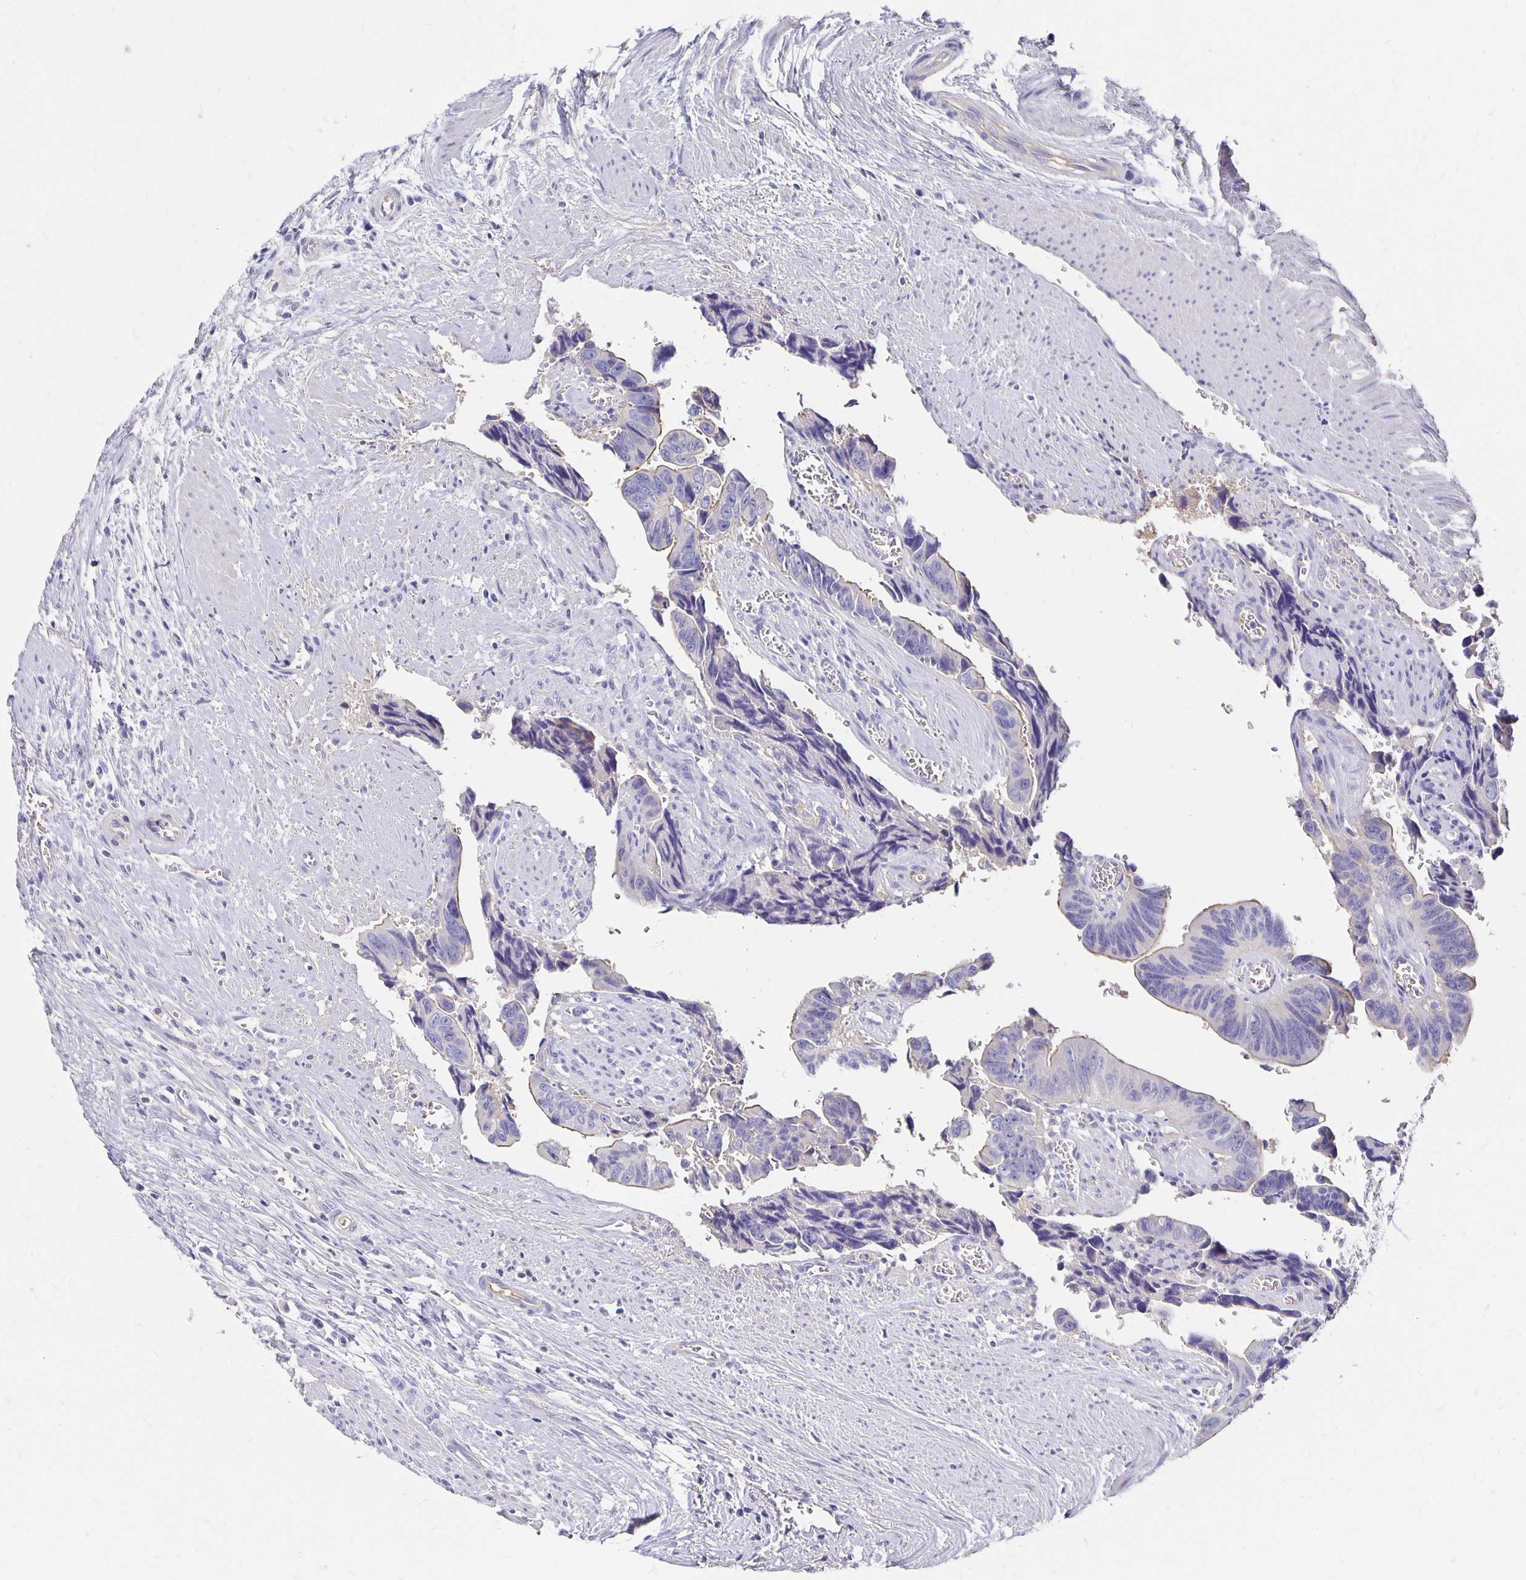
{"staining": {"intensity": "negative", "quantity": "none", "location": "none"}, "tissue": "colorectal cancer", "cell_type": "Tumor cells", "image_type": "cancer", "snomed": [{"axis": "morphology", "description": "Adenocarcinoma, NOS"}, {"axis": "topography", "description": "Rectum"}], "caption": "Immunohistochemistry photomicrograph of adenocarcinoma (colorectal) stained for a protein (brown), which exhibits no staining in tumor cells. (Brightfield microscopy of DAB immunohistochemistry at high magnification).", "gene": "APOB", "patient": {"sex": "male", "age": 76}}